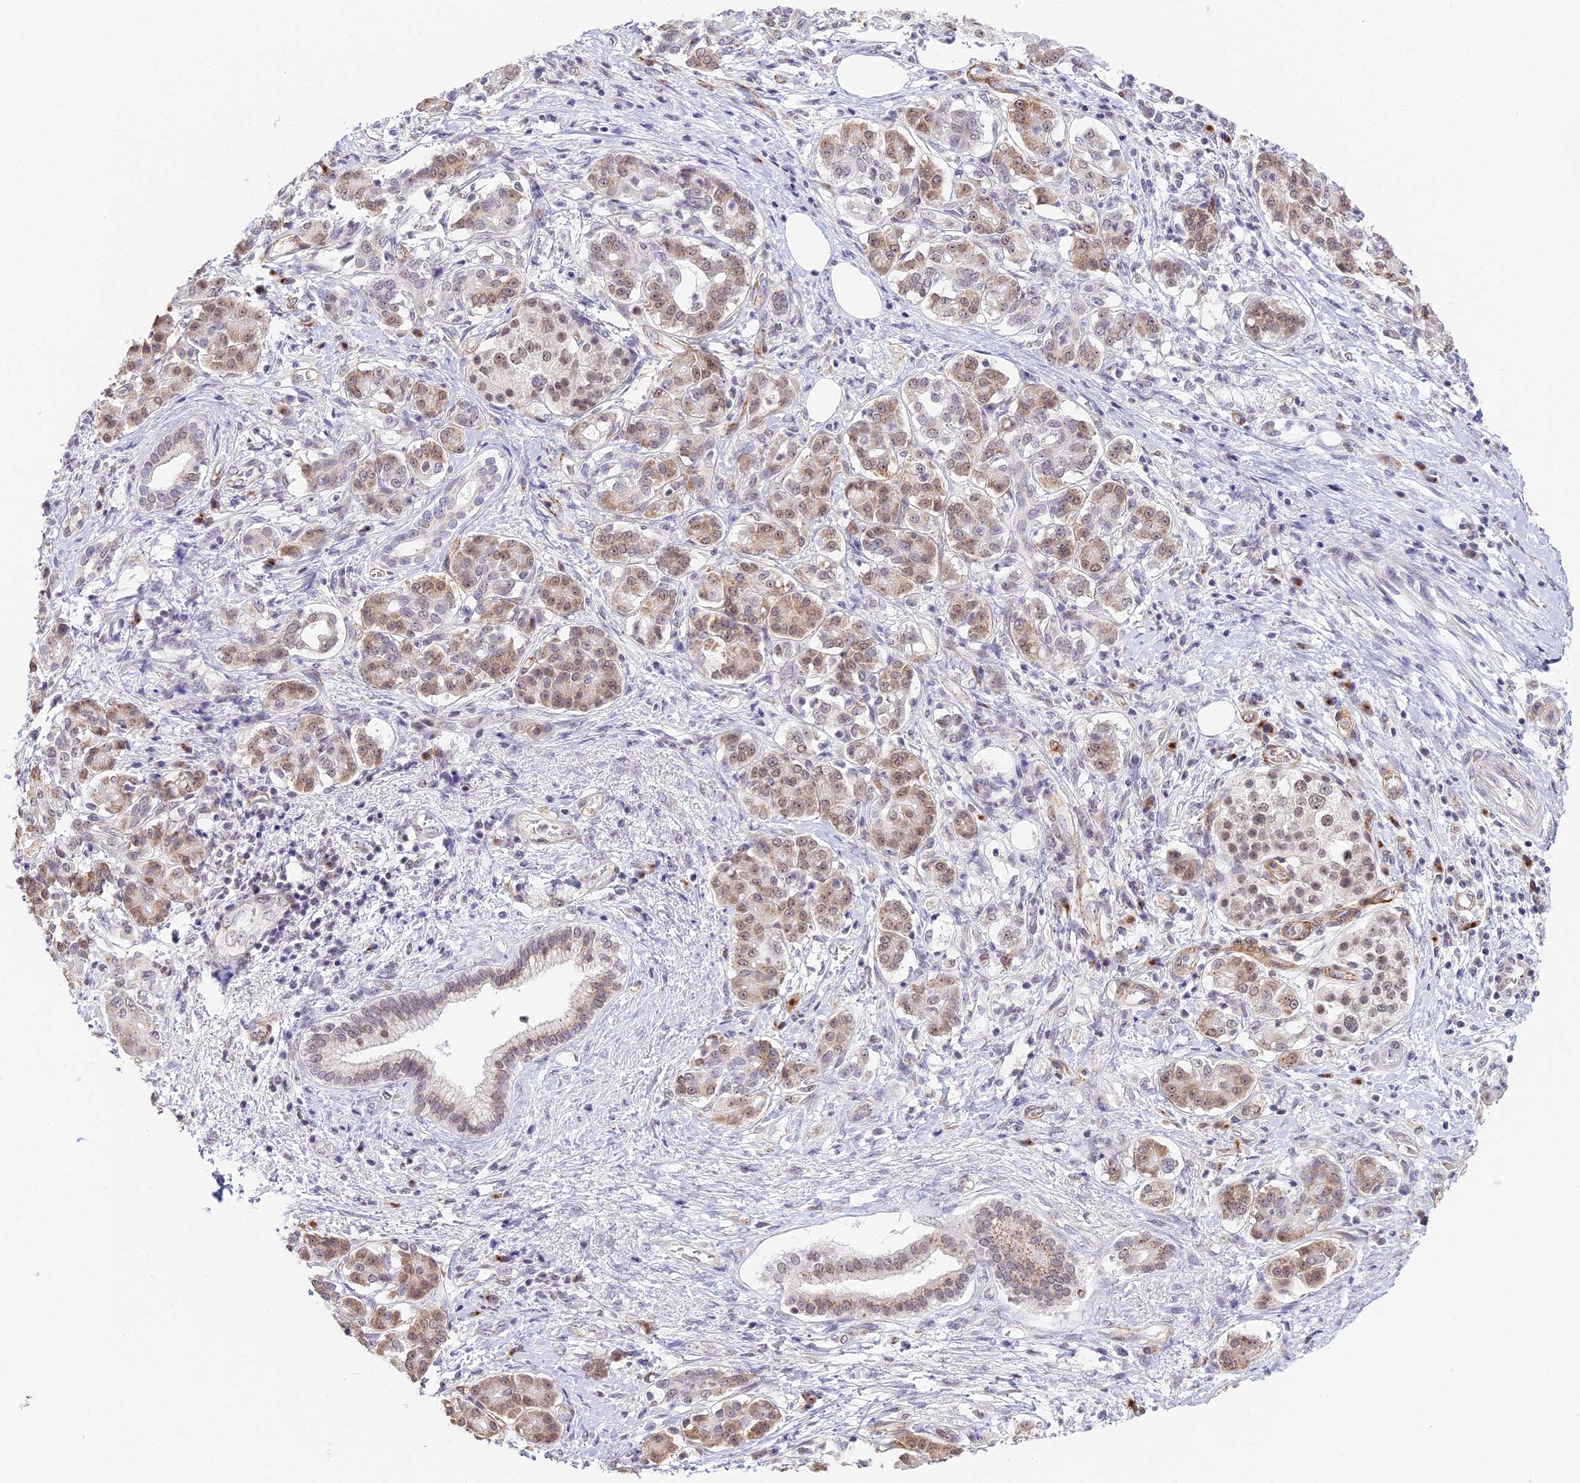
{"staining": {"intensity": "moderate", "quantity": ">75%", "location": "cytoplasmic/membranous"}, "tissue": "pancreatic cancer", "cell_type": "Tumor cells", "image_type": "cancer", "snomed": [{"axis": "morphology", "description": "Adenocarcinoma, NOS"}, {"axis": "topography", "description": "Pancreas"}], "caption": "Pancreatic cancer stained for a protein reveals moderate cytoplasmic/membranous positivity in tumor cells.", "gene": "HEATR5B", "patient": {"sex": "female", "age": 73}}